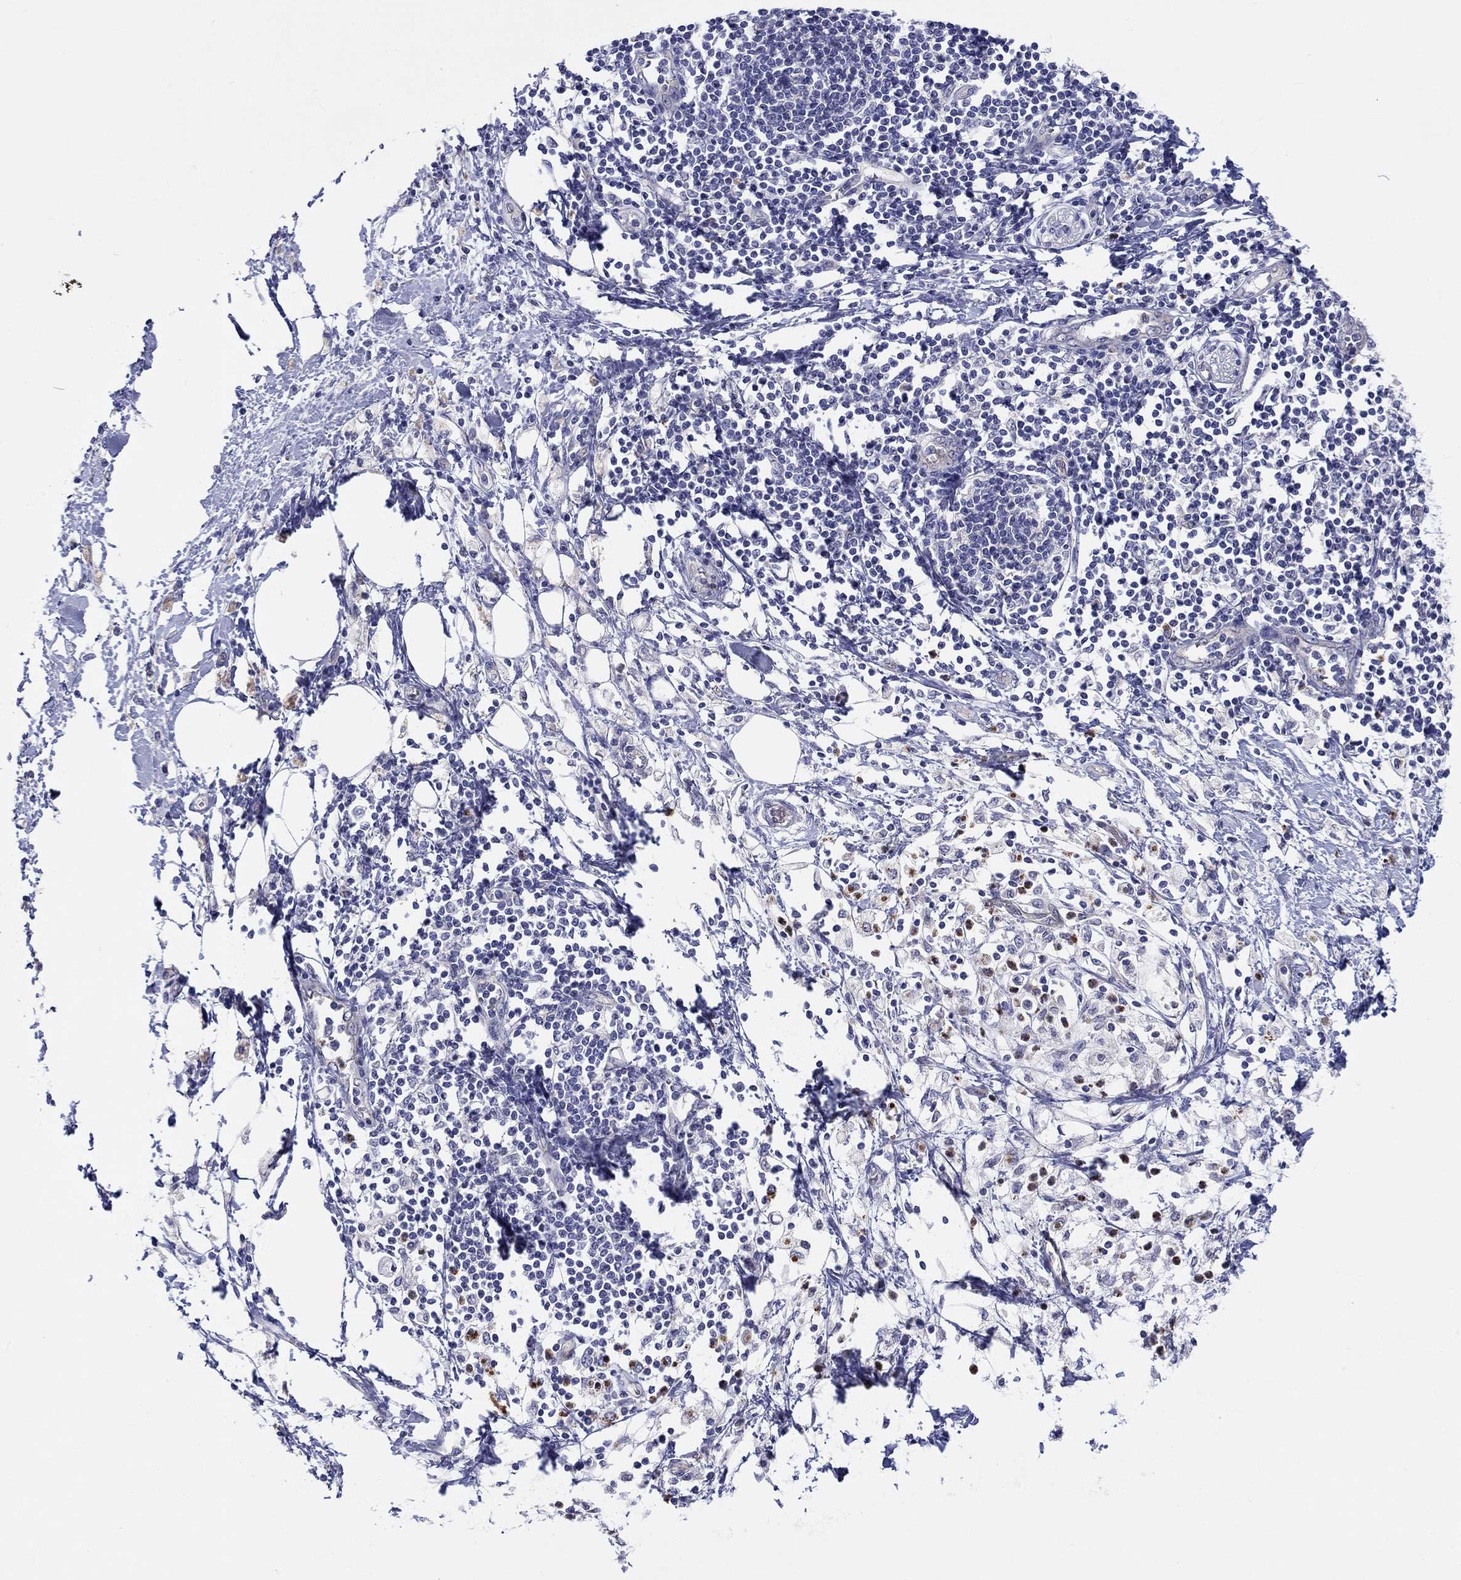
{"staining": {"intensity": "negative", "quantity": "none", "location": "none"}, "tissue": "pancreatic cancer", "cell_type": "Tumor cells", "image_type": "cancer", "snomed": [{"axis": "morphology", "description": "Normal tissue, NOS"}, {"axis": "morphology", "description": "Adenocarcinoma, NOS"}, {"axis": "topography", "description": "Pancreas"}, {"axis": "topography", "description": "Duodenum"}], "caption": "Tumor cells are negative for brown protein staining in pancreatic adenocarcinoma. (DAB (3,3'-diaminobenzidine) IHC with hematoxylin counter stain).", "gene": "ABCG4", "patient": {"sex": "female", "age": 60}}